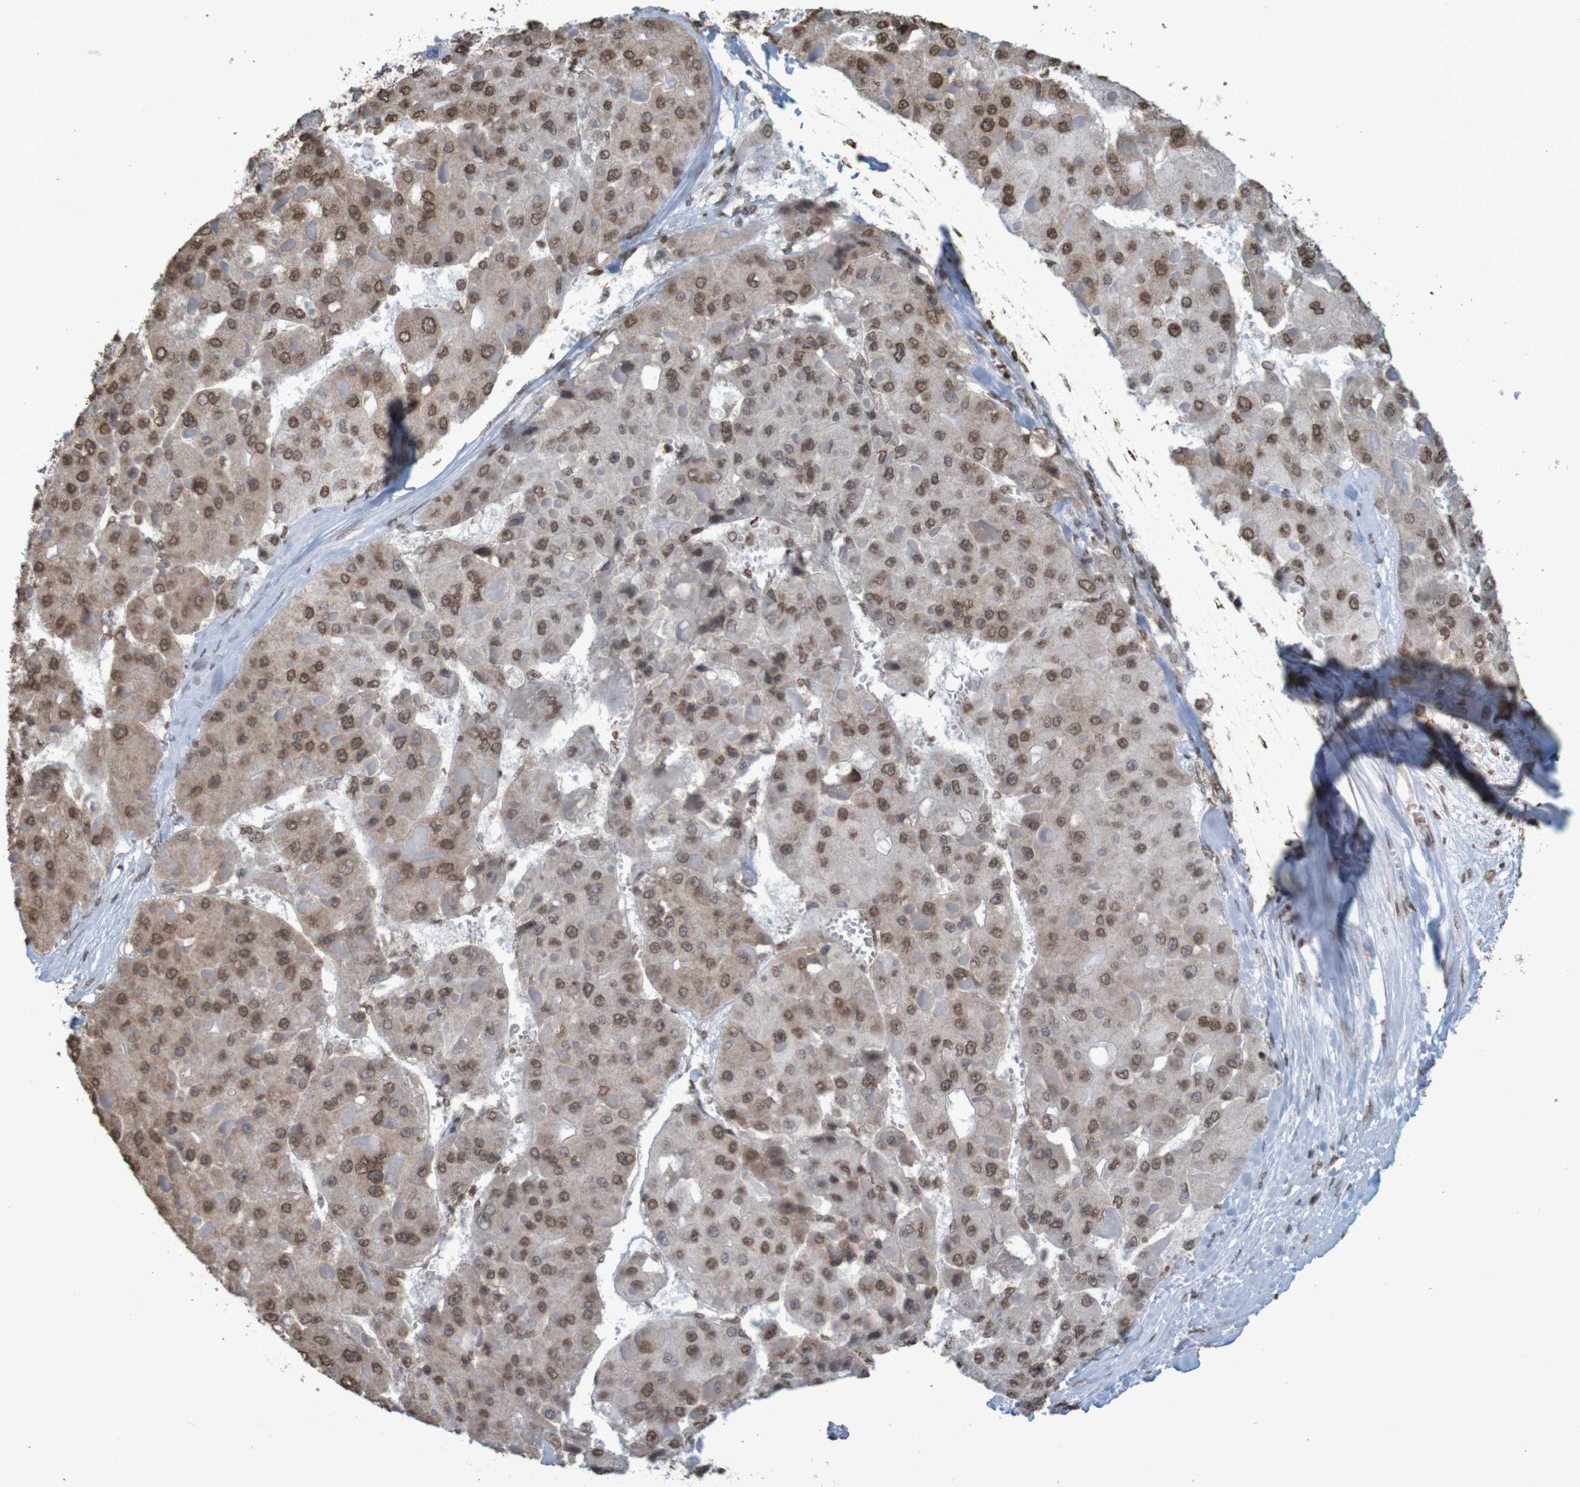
{"staining": {"intensity": "moderate", "quantity": ">75%", "location": "cytoplasmic/membranous,nuclear"}, "tissue": "liver cancer", "cell_type": "Tumor cells", "image_type": "cancer", "snomed": [{"axis": "morphology", "description": "Carcinoma, Hepatocellular, NOS"}, {"axis": "topography", "description": "Liver"}], "caption": "Immunohistochemistry (IHC) (DAB (3,3'-diaminobenzidine)) staining of liver hepatocellular carcinoma reveals moderate cytoplasmic/membranous and nuclear protein staining in approximately >75% of tumor cells.", "gene": "GFI1", "patient": {"sex": "female", "age": 73}}